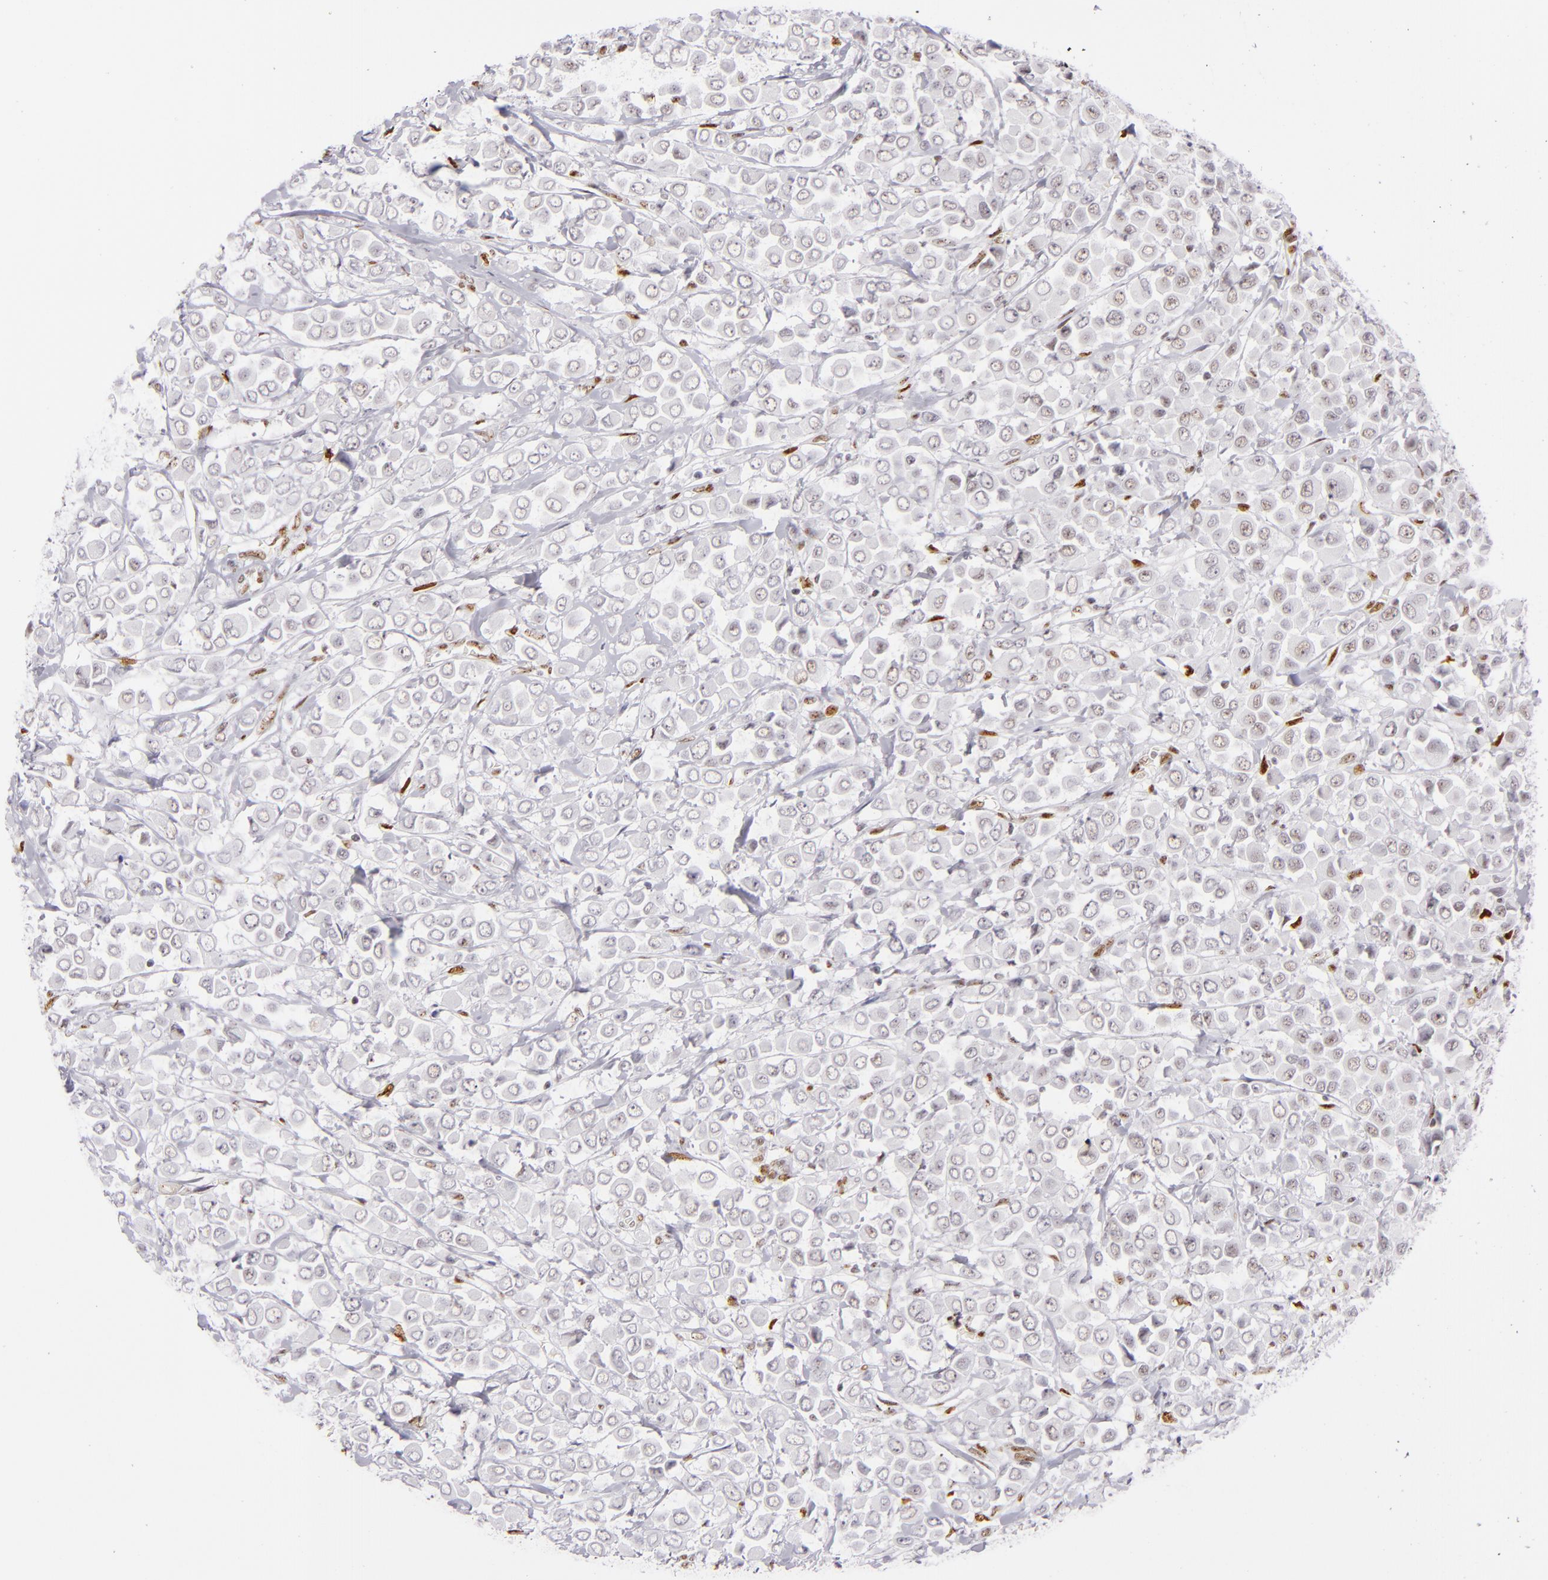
{"staining": {"intensity": "weak", "quantity": "<25%", "location": "nuclear"}, "tissue": "breast cancer", "cell_type": "Tumor cells", "image_type": "cancer", "snomed": [{"axis": "morphology", "description": "Duct carcinoma"}, {"axis": "topography", "description": "Breast"}], "caption": "Immunohistochemical staining of breast intraductal carcinoma shows no significant expression in tumor cells.", "gene": "TOP3A", "patient": {"sex": "female", "age": 61}}